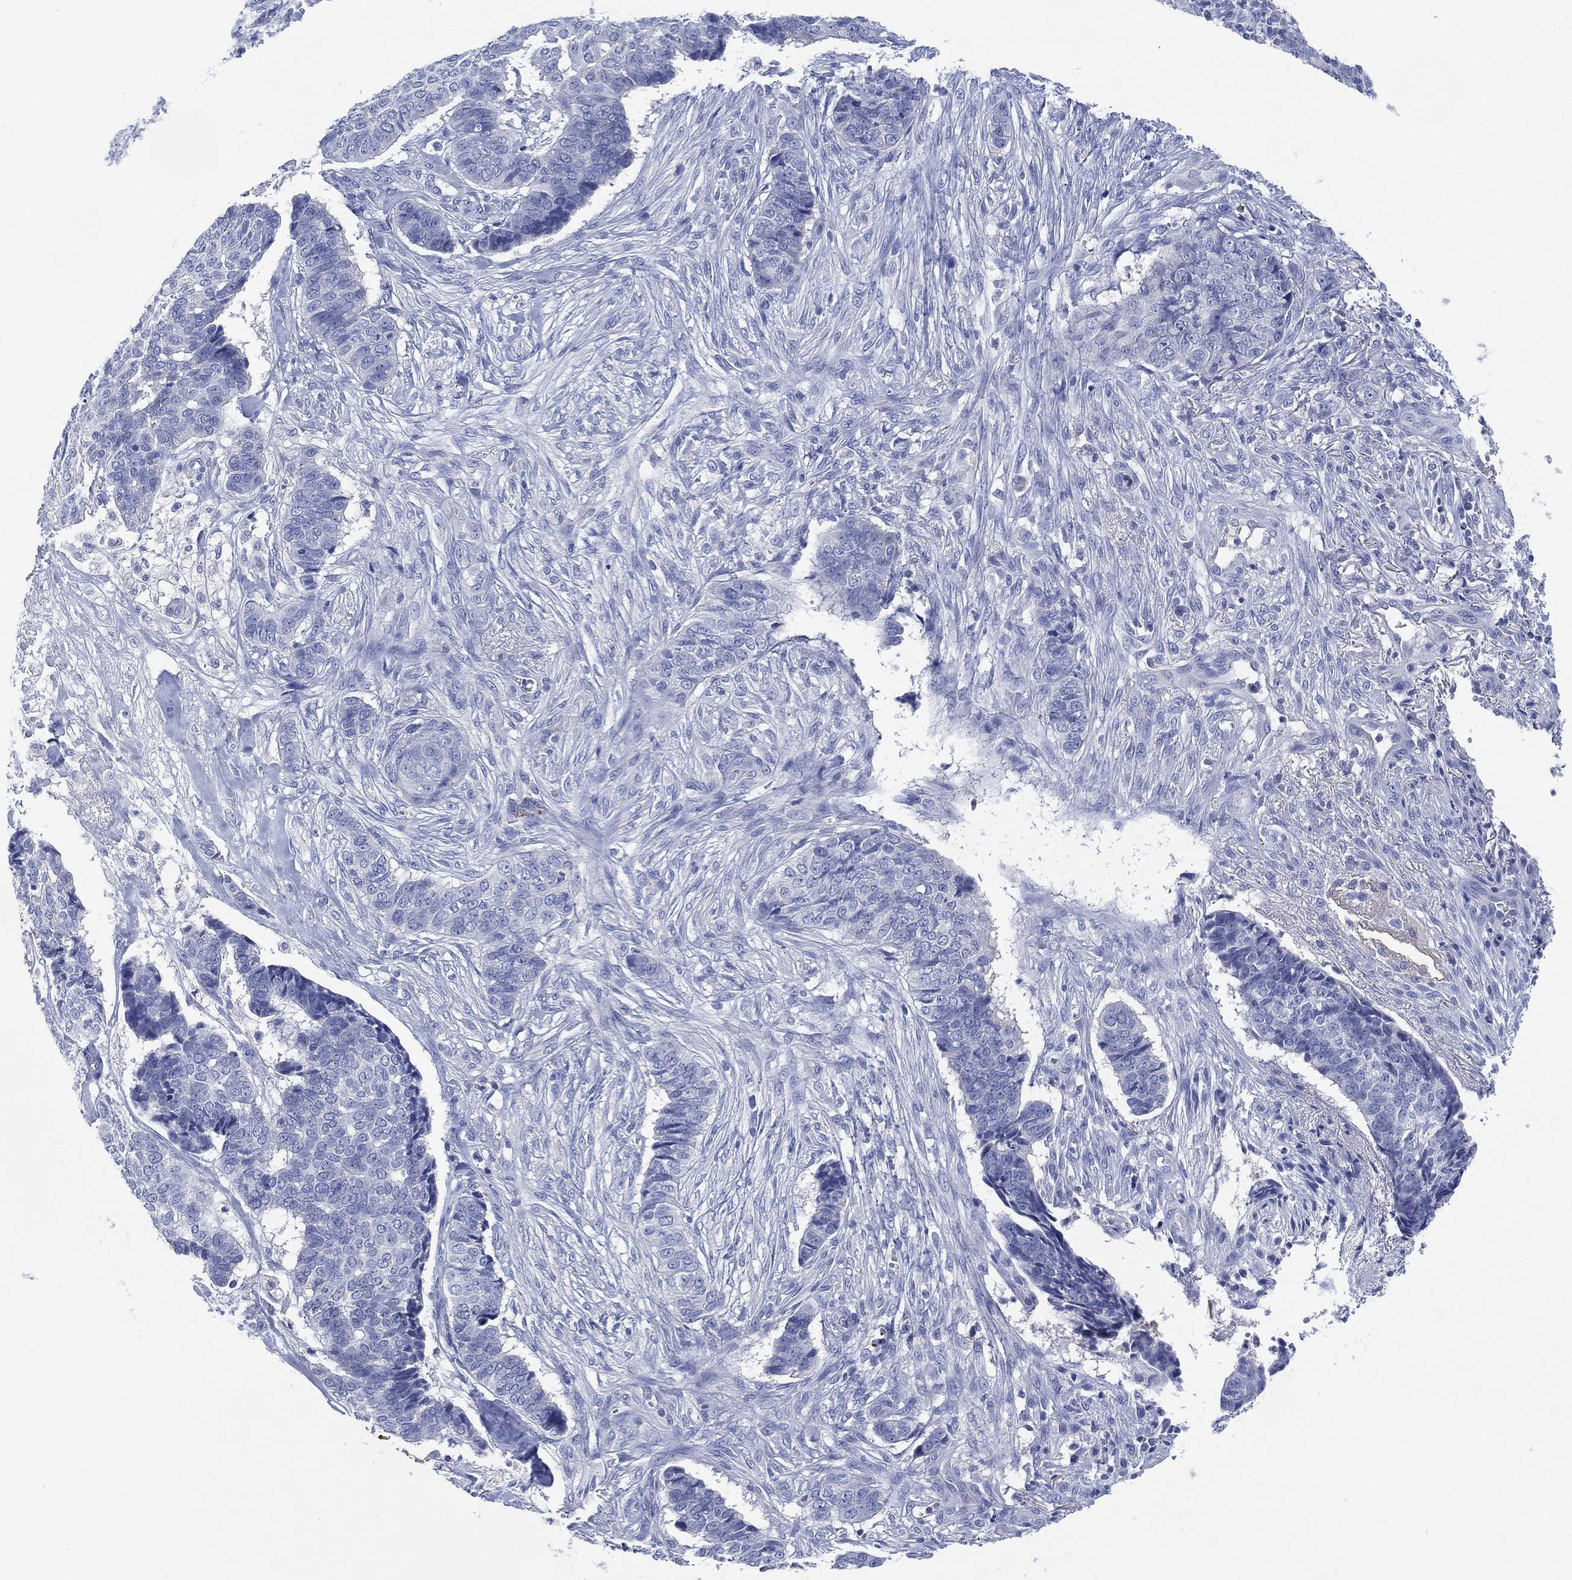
{"staining": {"intensity": "negative", "quantity": "none", "location": "none"}, "tissue": "skin cancer", "cell_type": "Tumor cells", "image_type": "cancer", "snomed": [{"axis": "morphology", "description": "Basal cell carcinoma"}, {"axis": "topography", "description": "Skin"}], "caption": "IHC of skin cancer displays no positivity in tumor cells.", "gene": "CHRNA3", "patient": {"sex": "male", "age": 86}}